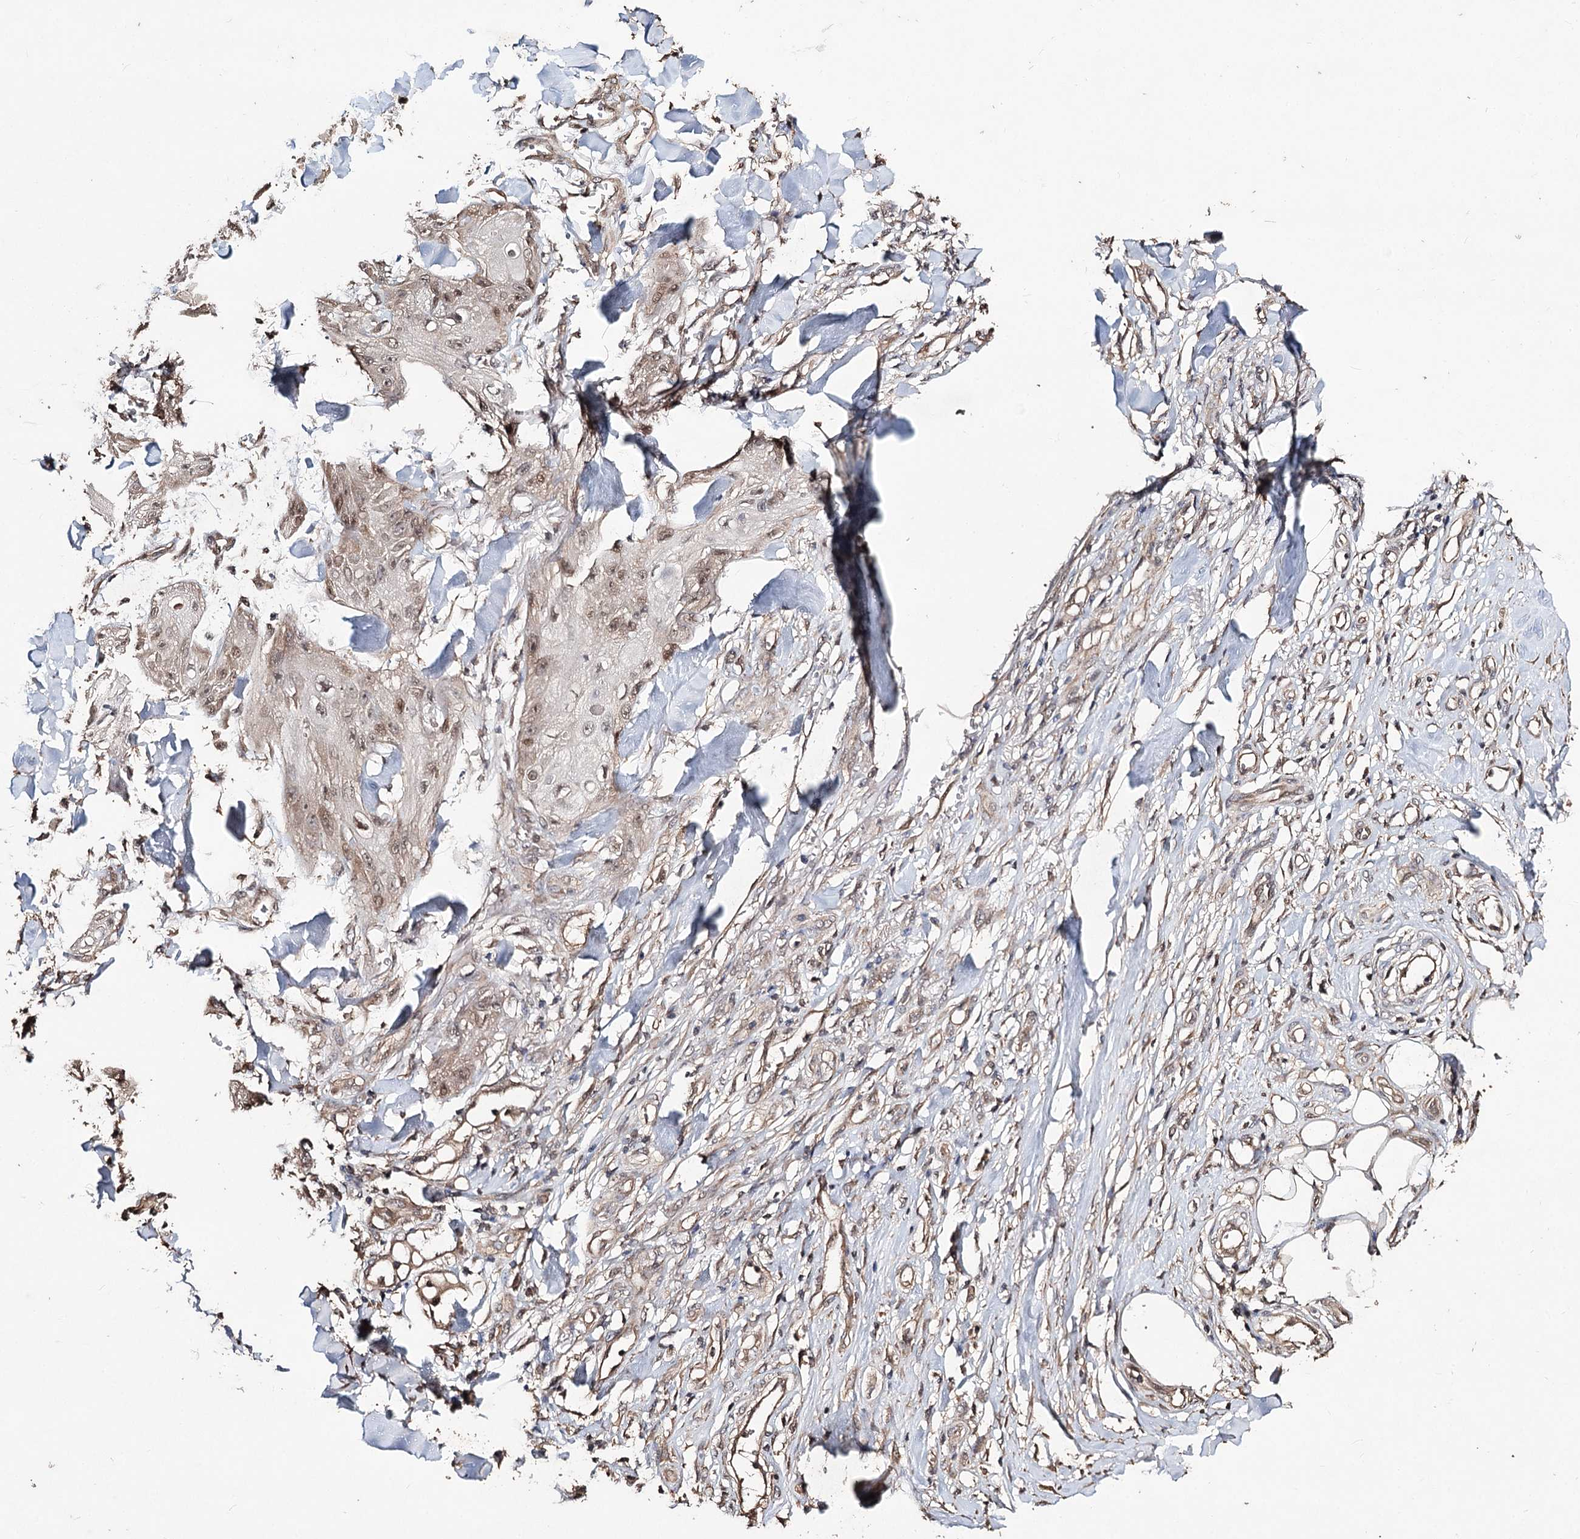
{"staining": {"intensity": "weak", "quantity": "25%-75%", "location": "cytoplasmic/membranous,nuclear"}, "tissue": "skin cancer", "cell_type": "Tumor cells", "image_type": "cancer", "snomed": [{"axis": "morphology", "description": "Squamous cell carcinoma, NOS"}, {"axis": "topography", "description": "Skin"}], "caption": "The histopathology image reveals immunohistochemical staining of skin cancer. There is weak cytoplasmic/membranous and nuclear expression is seen in about 25%-75% of tumor cells. (DAB IHC, brown staining for protein, blue staining for nuclei).", "gene": "NOPCHAP1", "patient": {"sex": "male", "age": 74}}